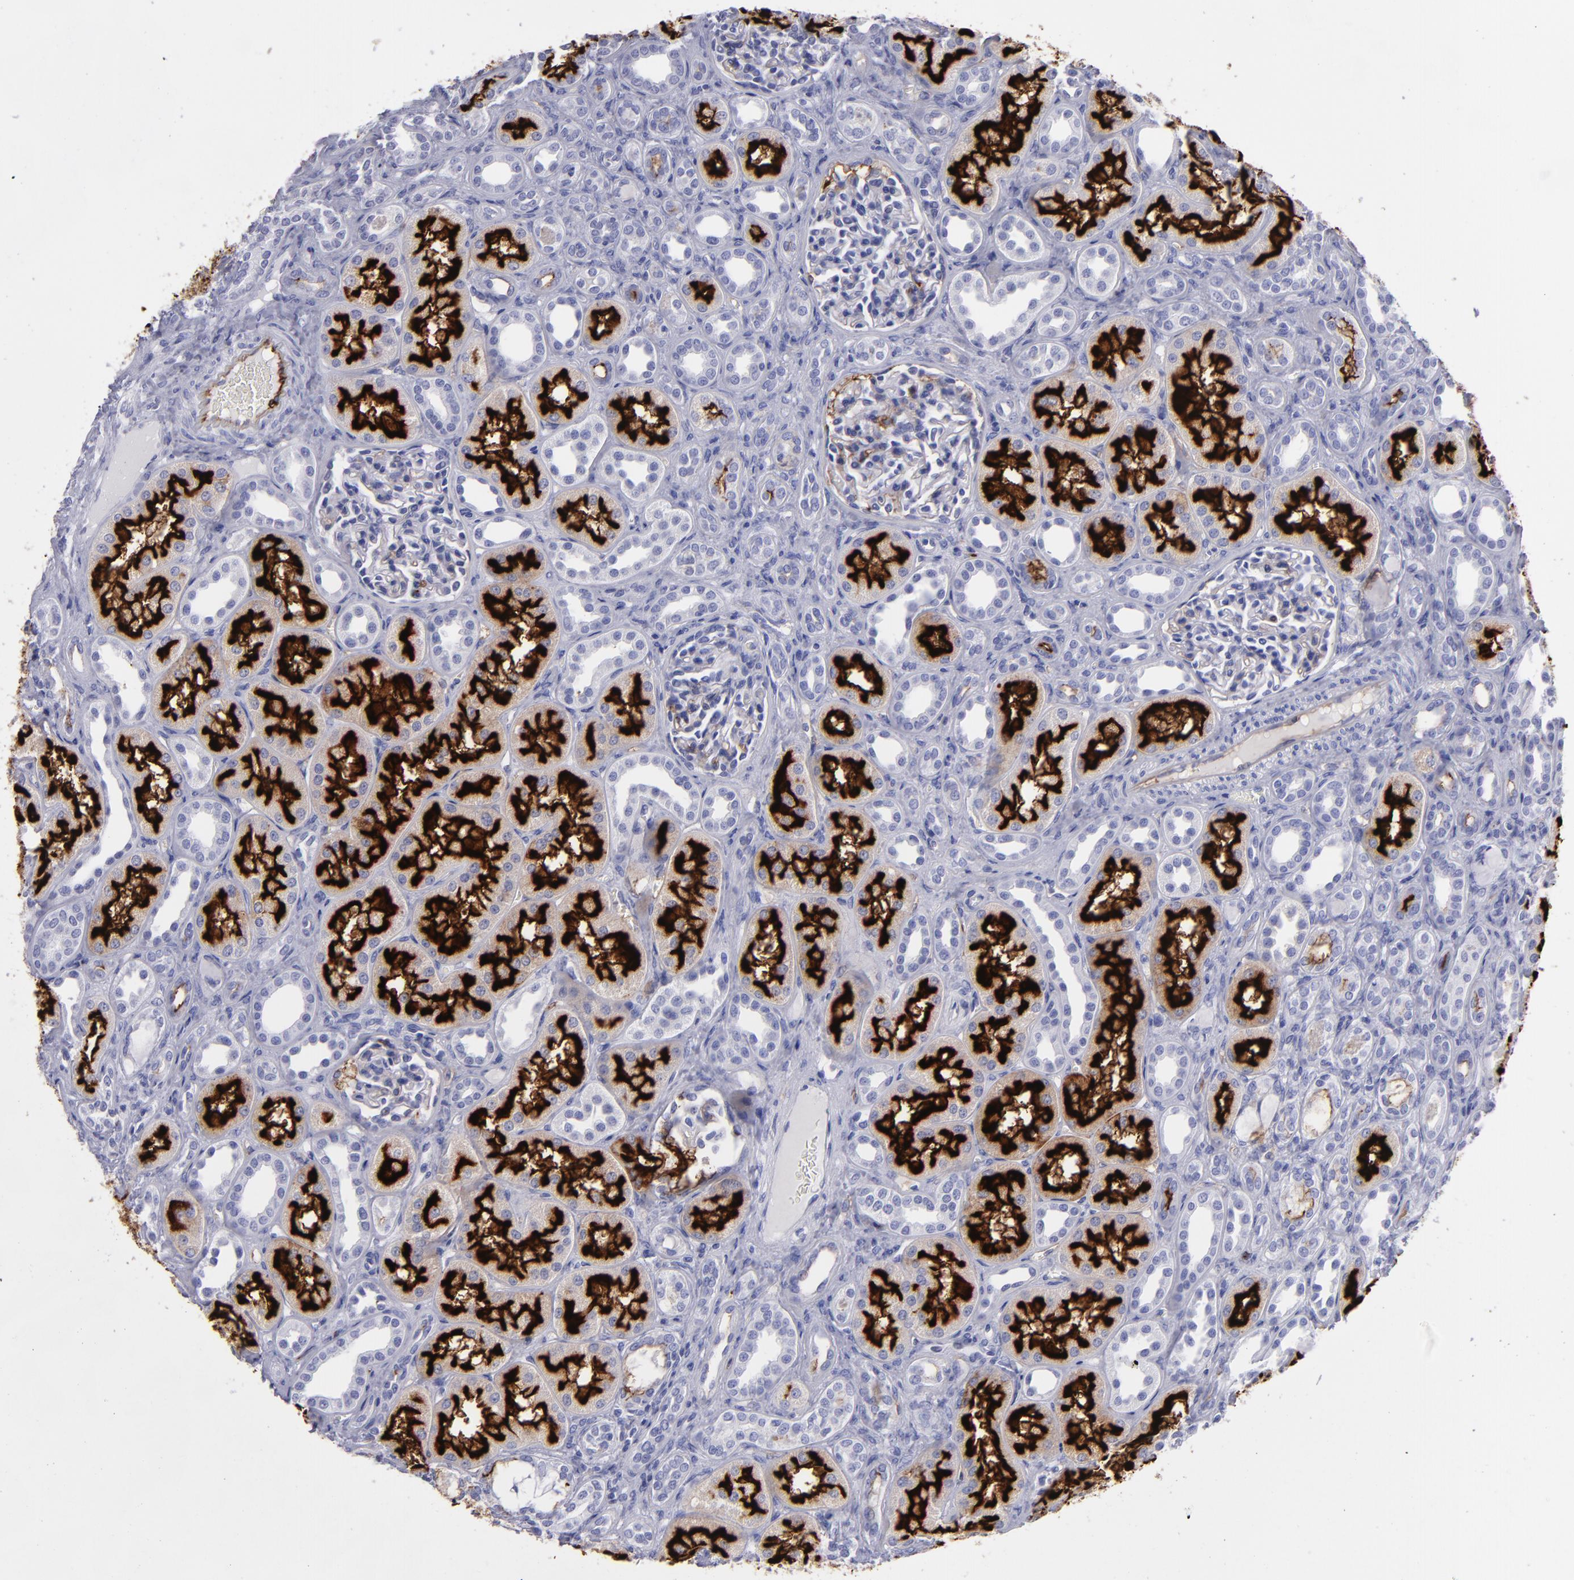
{"staining": {"intensity": "weak", "quantity": "<25%", "location": "cytoplasmic/membranous"}, "tissue": "kidney", "cell_type": "Cells in glomeruli", "image_type": "normal", "snomed": [{"axis": "morphology", "description": "Normal tissue, NOS"}, {"axis": "topography", "description": "Kidney"}], "caption": "Immunohistochemistry (IHC) histopathology image of unremarkable kidney: human kidney stained with DAB (3,3'-diaminobenzidine) reveals no significant protein staining in cells in glomeruli. (Stains: DAB (3,3'-diaminobenzidine) immunohistochemistry (IHC) with hematoxylin counter stain, Microscopy: brightfield microscopy at high magnification).", "gene": "ACE", "patient": {"sex": "male", "age": 7}}